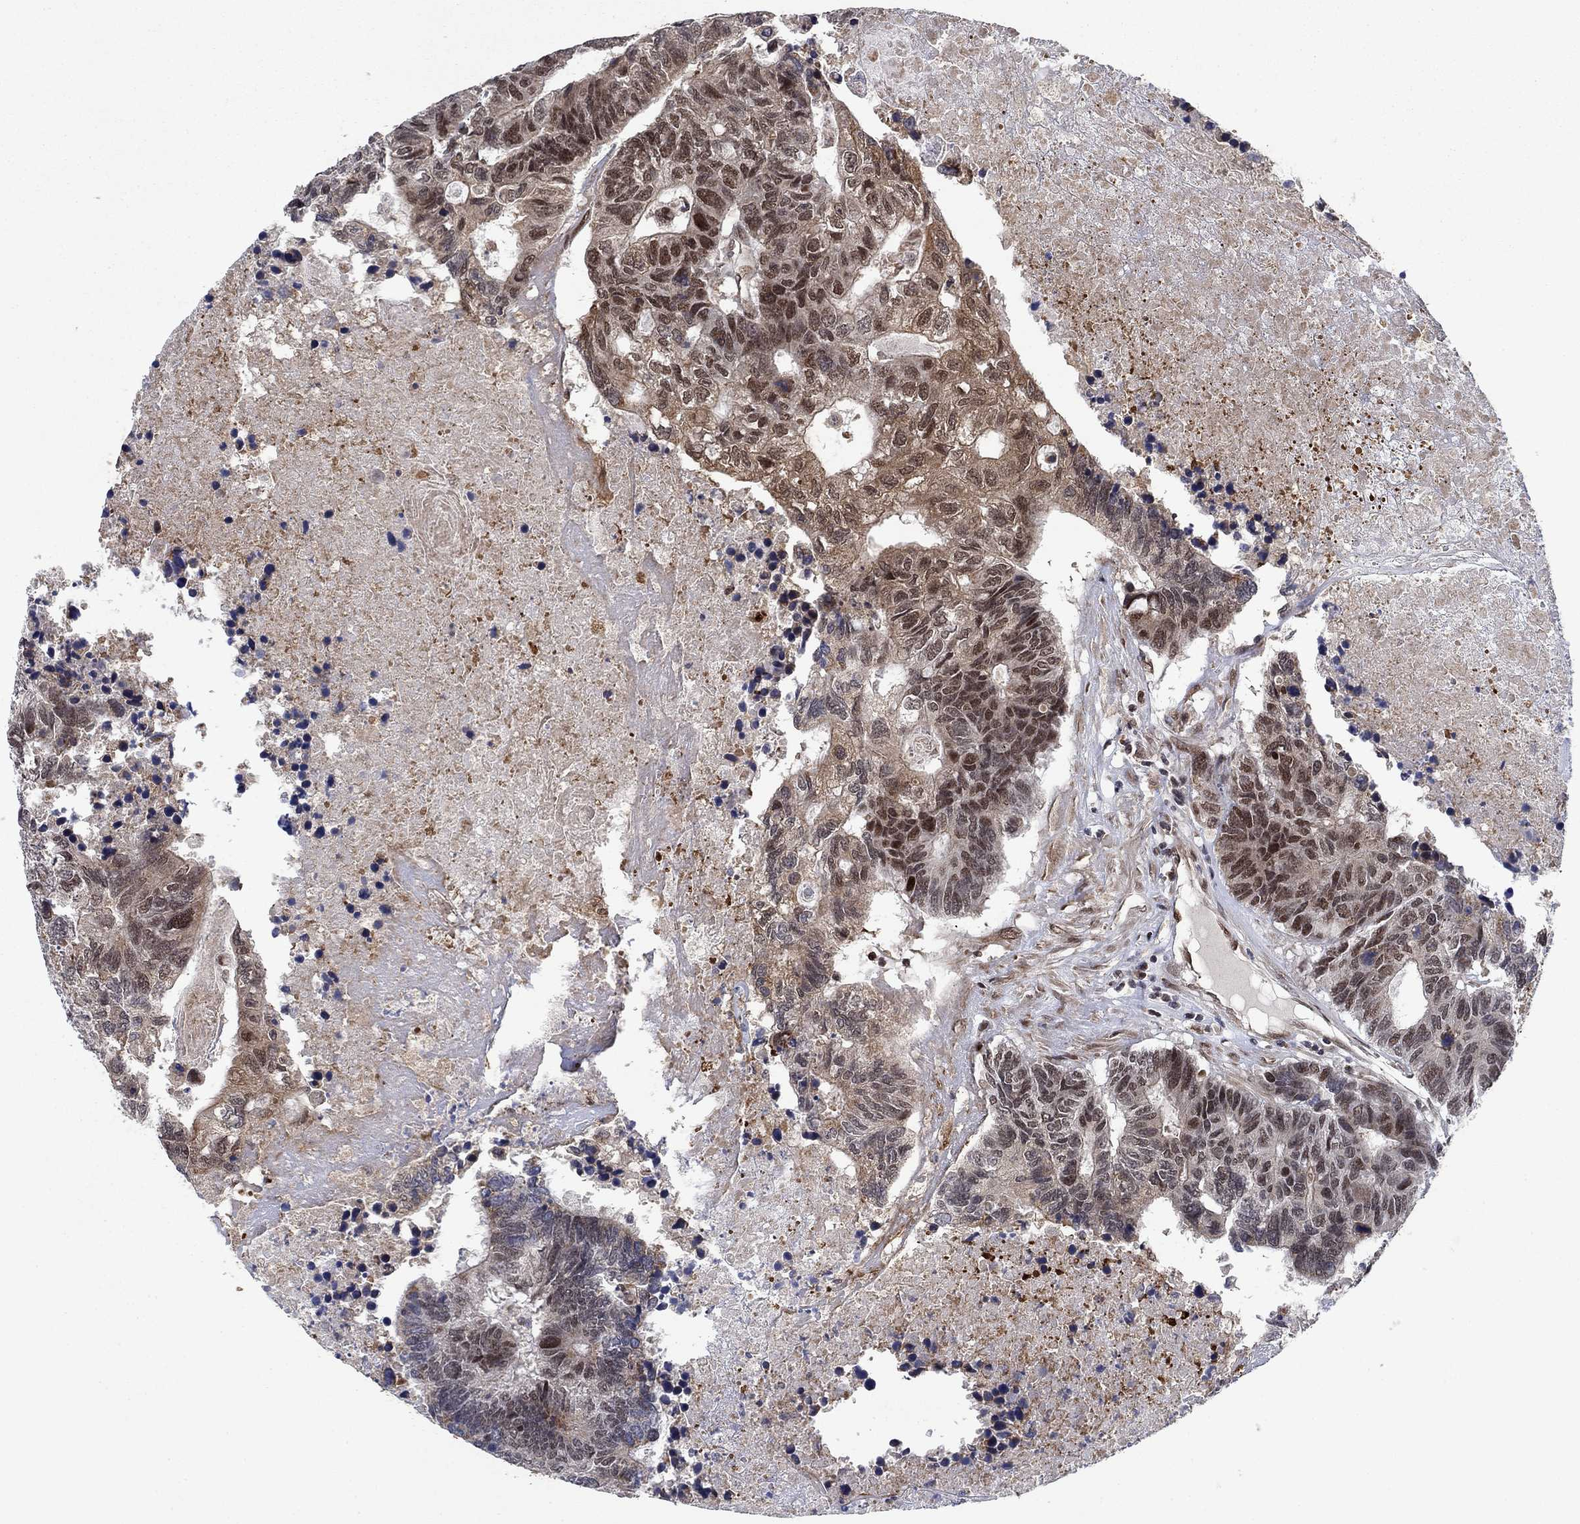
{"staining": {"intensity": "strong", "quantity": "<25%", "location": "cytoplasmic/membranous,nuclear"}, "tissue": "colorectal cancer", "cell_type": "Tumor cells", "image_type": "cancer", "snomed": [{"axis": "morphology", "description": "Adenocarcinoma, NOS"}, {"axis": "topography", "description": "Colon"}], "caption": "Protein positivity by IHC demonstrates strong cytoplasmic/membranous and nuclear positivity in approximately <25% of tumor cells in colorectal adenocarcinoma.", "gene": "PRICKLE4", "patient": {"sex": "female", "age": 48}}